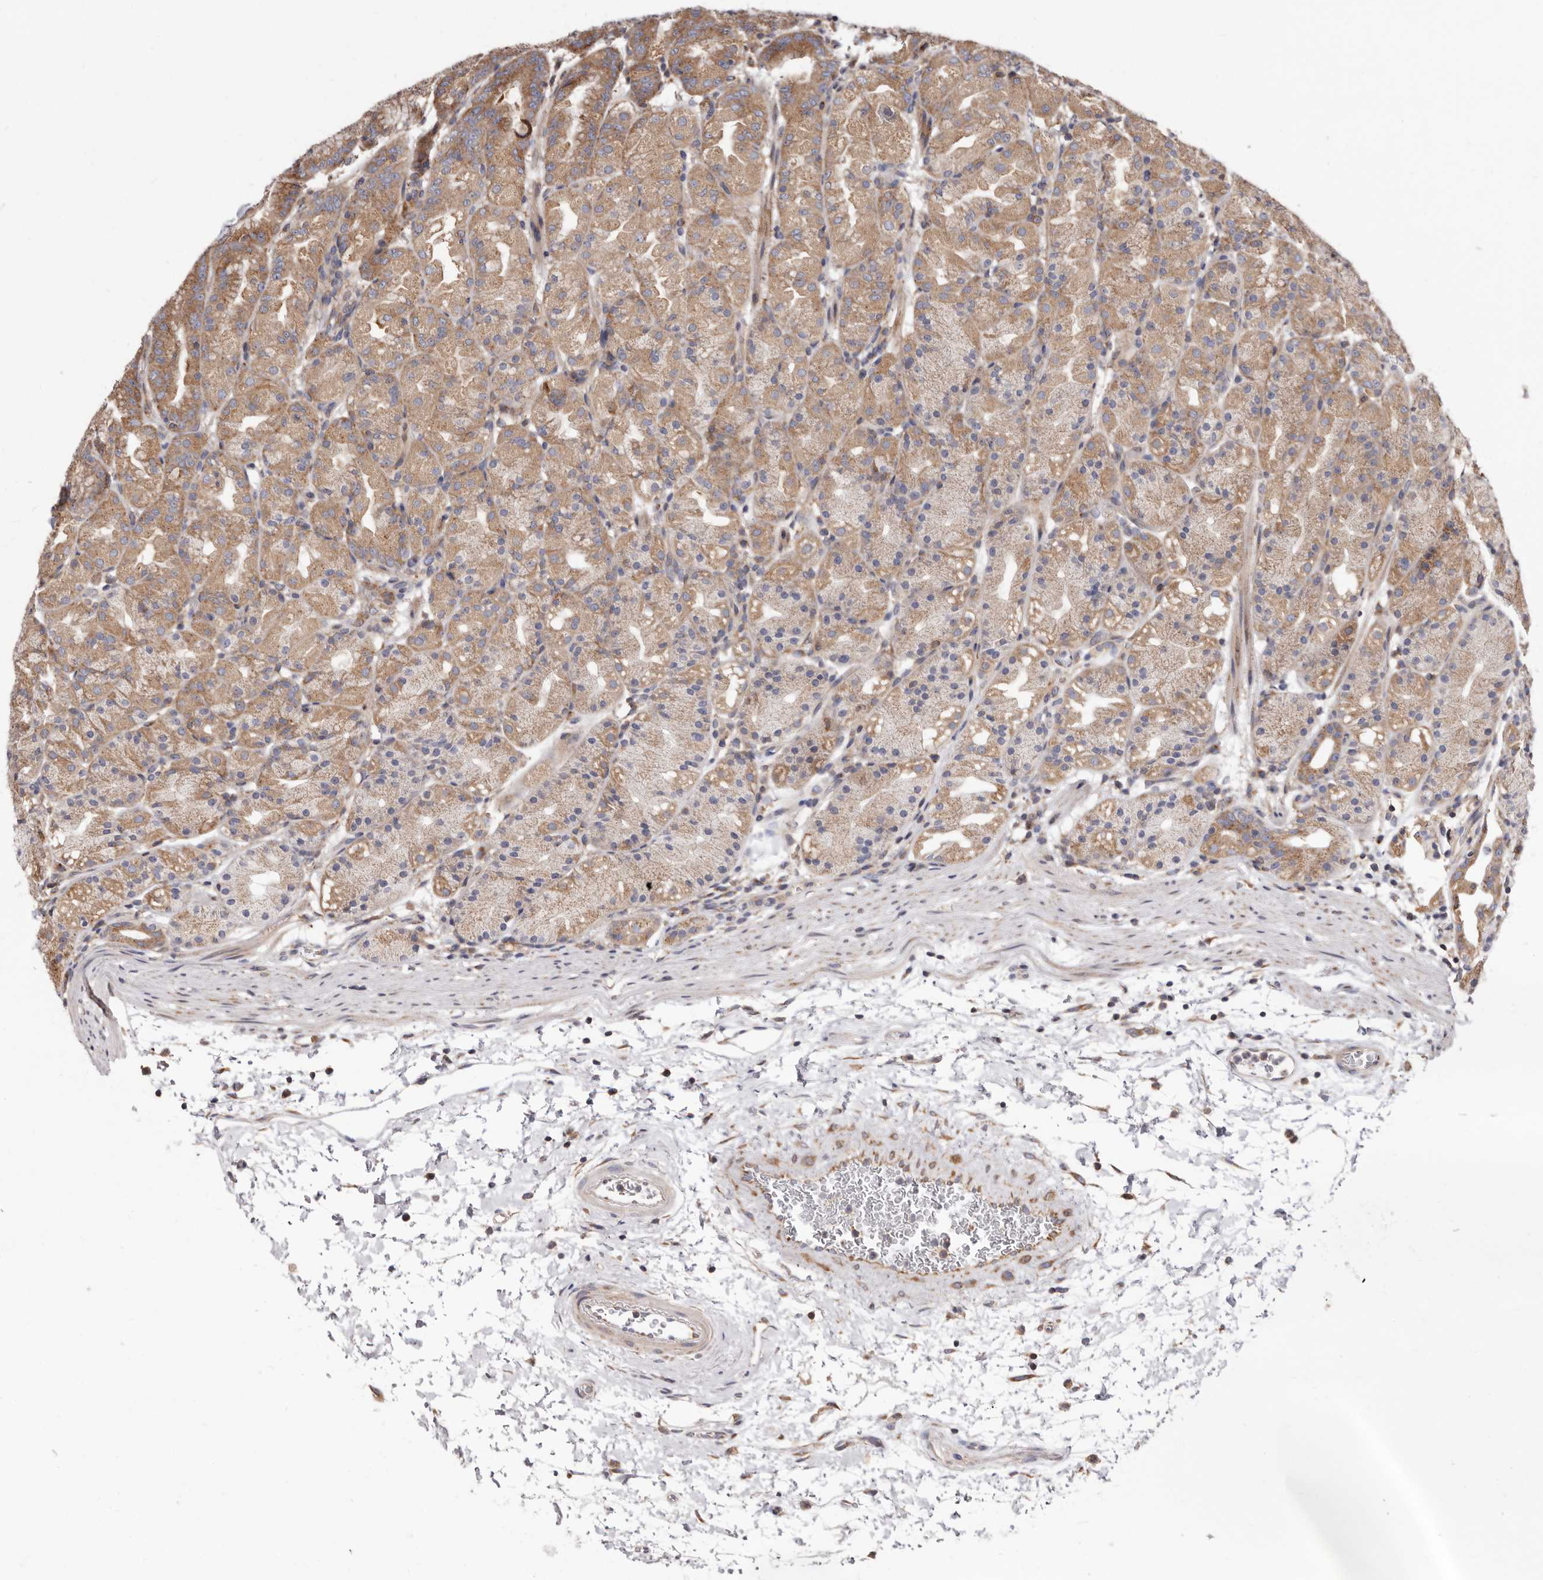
{"staining": {"intensity": "weak", "quantity": ">75%", "location": "cytoplasmic/membranous"}, "tissue": "stomach", "cell_type": "Glandular cells", "image_type": "normal", "snomed": [{"axis": "morphology", "description": "Normal tissue, NOS"}, {"axis": "topography", "description": "Stomach, upper"}], "caption": "Protein staining by IHC shows weak cytoplasmic/membranous staining in about >75% of glandular cells in benign stomach.", "gene": "COQ8B", "patient": {"sex": "male", "age": 48}}